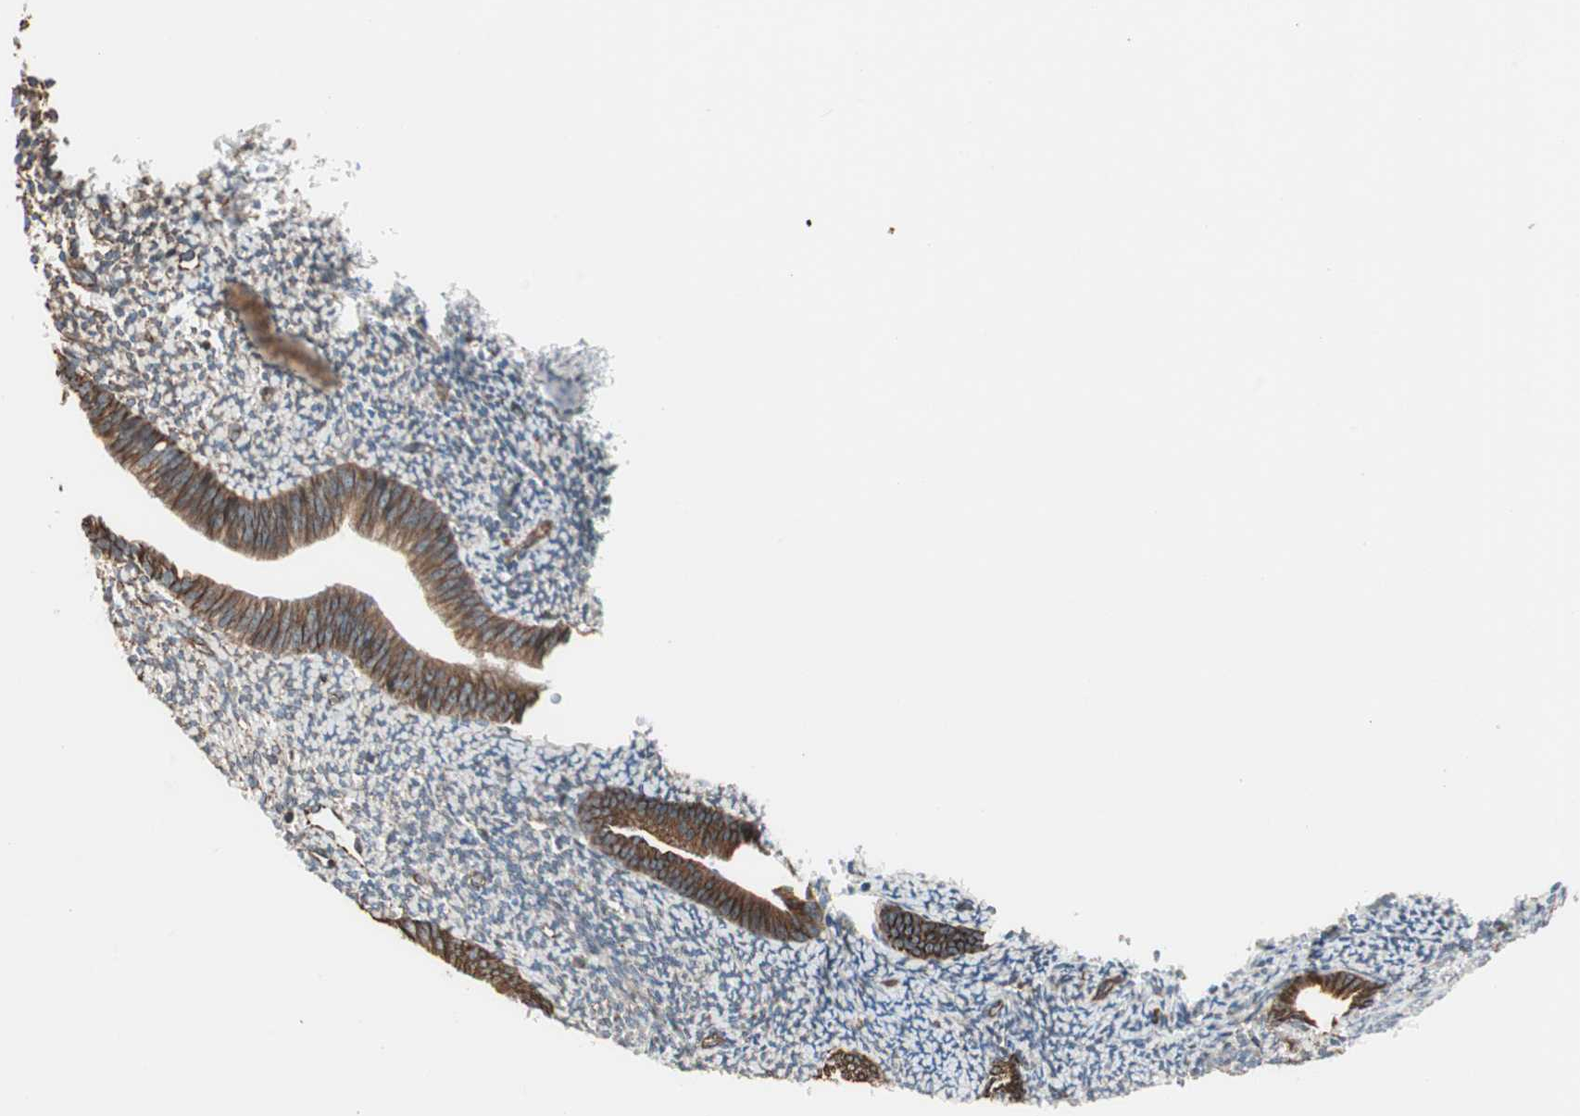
{"staining": {"intensity": "weak", "quantity": "<25%", "location": "cytoplasmic/membranous"}, "tissue": "endometrium", "cell_type": "Cells in endometrial stroma", "image_type": "normal", "snomed": [{"axis": "morphology", "description": "Normal tissue, NOS"}, {"axis": "topography", "description": "Smooth muscle"}, {"axis": "topography", "description": "Endometrium"}], "caption": "DAB (3,3'-diaminobenzidine) immunohistochemical staining of benign human endometrium demonstrates no significant positivity in cells in endometrial stroma. (DAB immunohistochemistry (IHC) with hematoxylin counter stain).", "gene": "MAD2L2", "patient": {"sex": "female", "age": 57}}